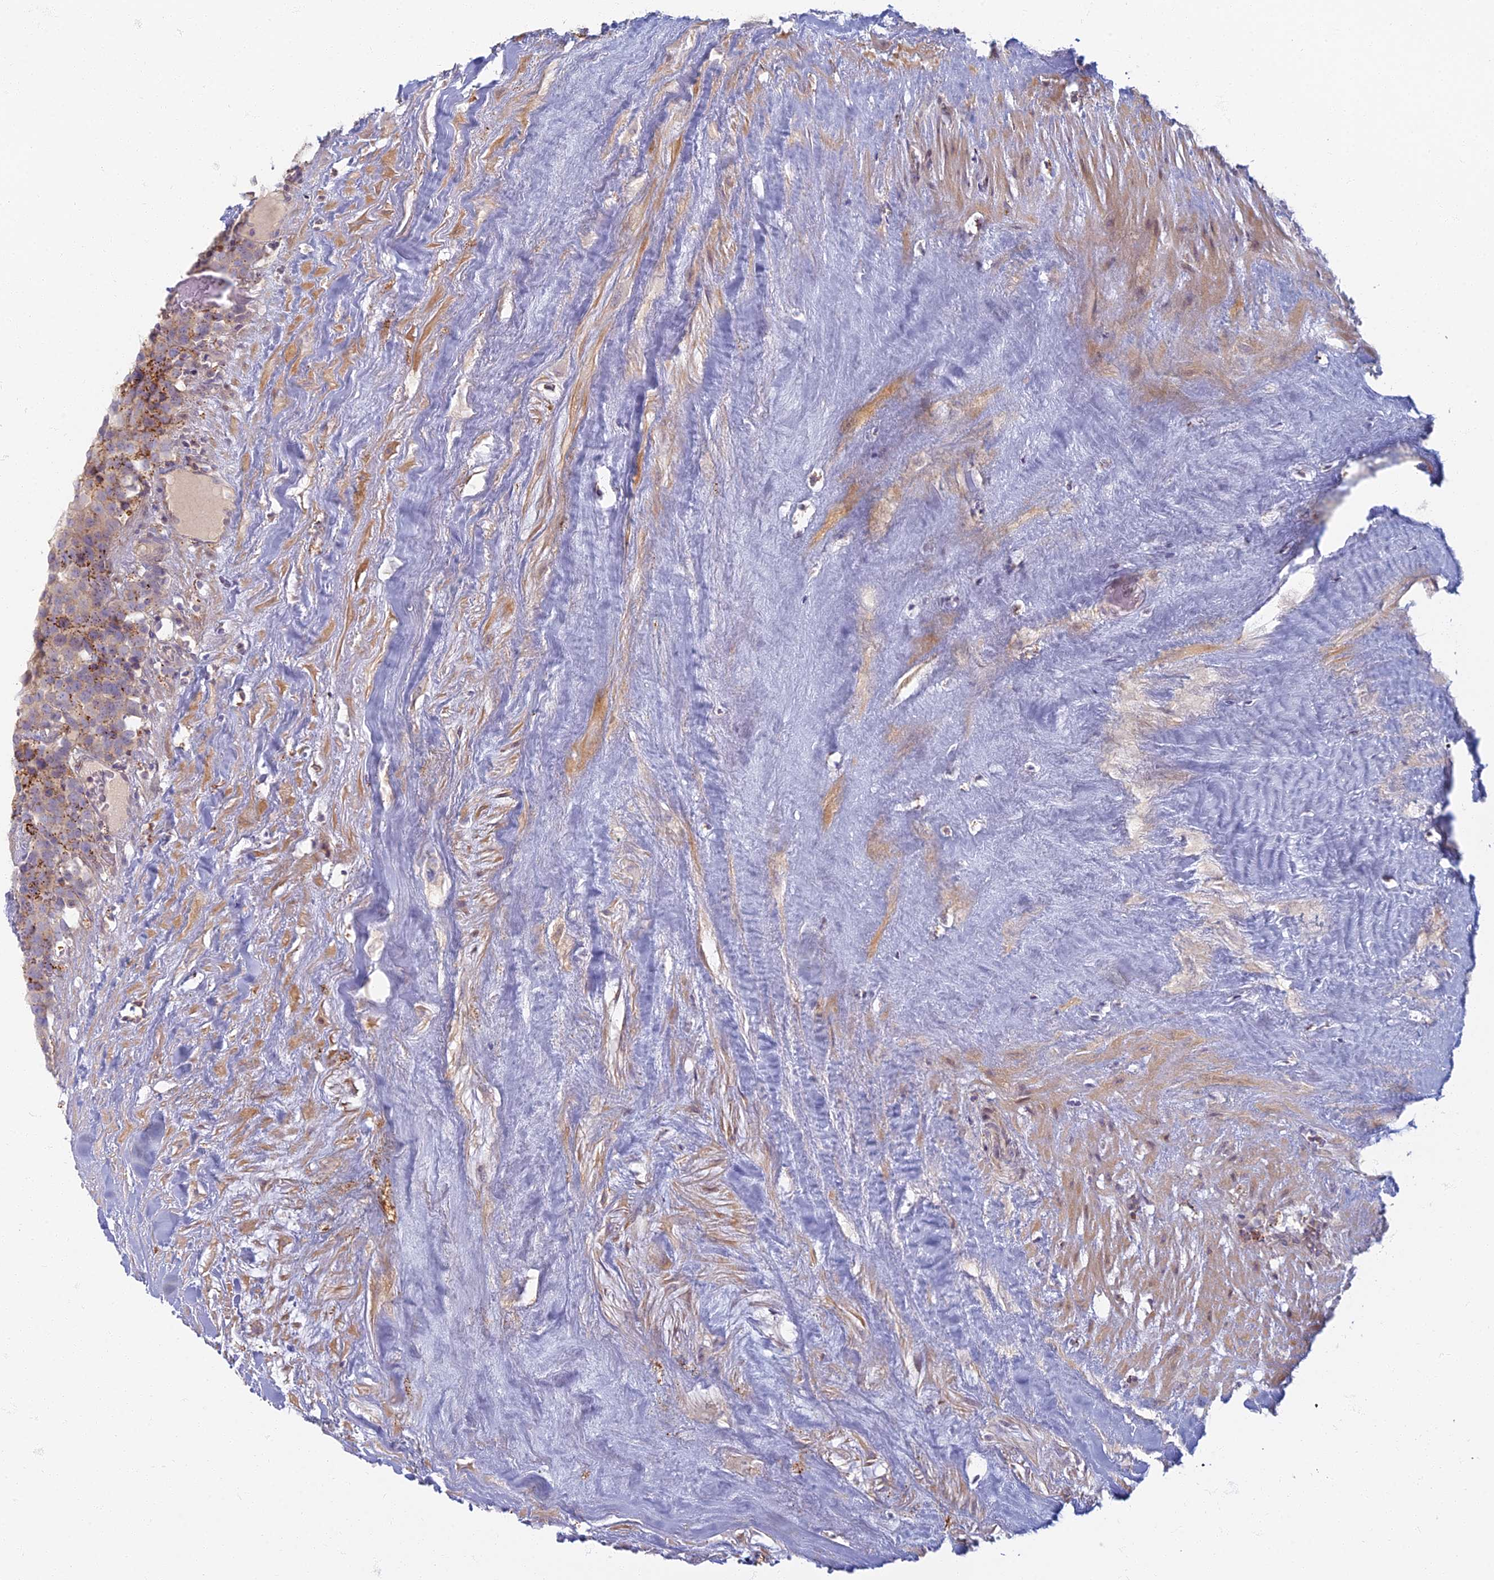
{"staining": {"intensity": "moderate", "quantity": ">75%", "location": "cytoplasmic/membranous"}, "tissue": "testis cancer", "cell_type": "Tumor cells", "image_type": "cancer", "snomed": [{"axis": "morphology", "description": "Seminoma, NOS"}, {"axis": "topography", "description": "Testis"}], "caption": "The image demonstrates staining of testis cancer, revealing moderate cytoplasmic/membranous protein expression (brown color) within tumor cells.", "gene": "CHMP4B", "patient": {"sex": "male", "age": 71}}